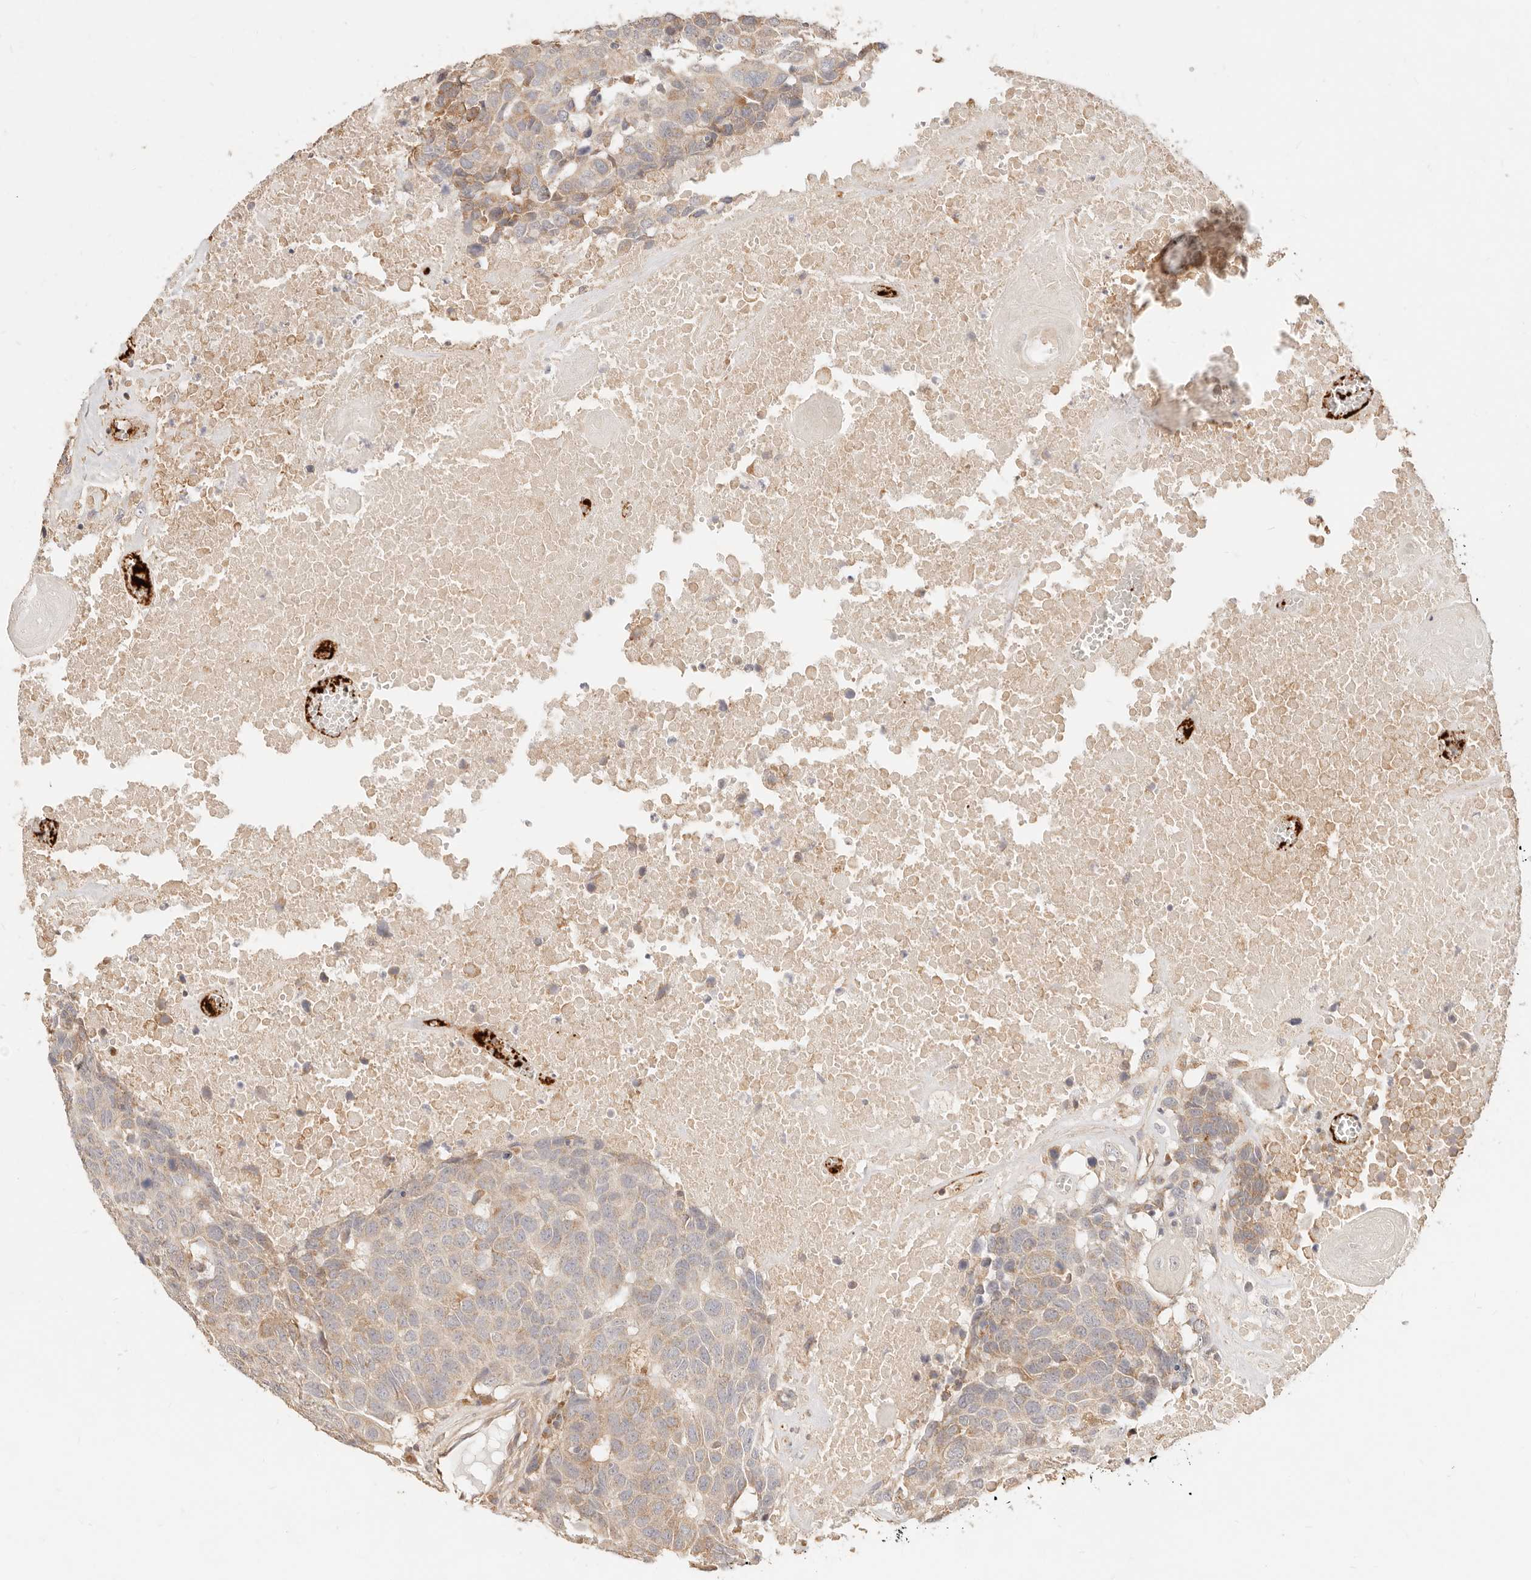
{"staining": {"intensity": "weak", "quantity": "<25%", "location": "cytoplasmic/membranous"}, "tissue": "head and neck cancer", "cell_type": "Tumor cells", "image_type": "cancer", "snomed": [{"axis": "morphology", "description": "Squamous cell carcinoma, NOS"}, {"axis": "topography", "description": "Head-Neck"}], "caption": "The photomicrograph displays no significant positivity in tumor cells of squamous cell carcinoma (head and neck).", "gene": "UBXN10", "patient": {"sex": "male", "age": 66}}